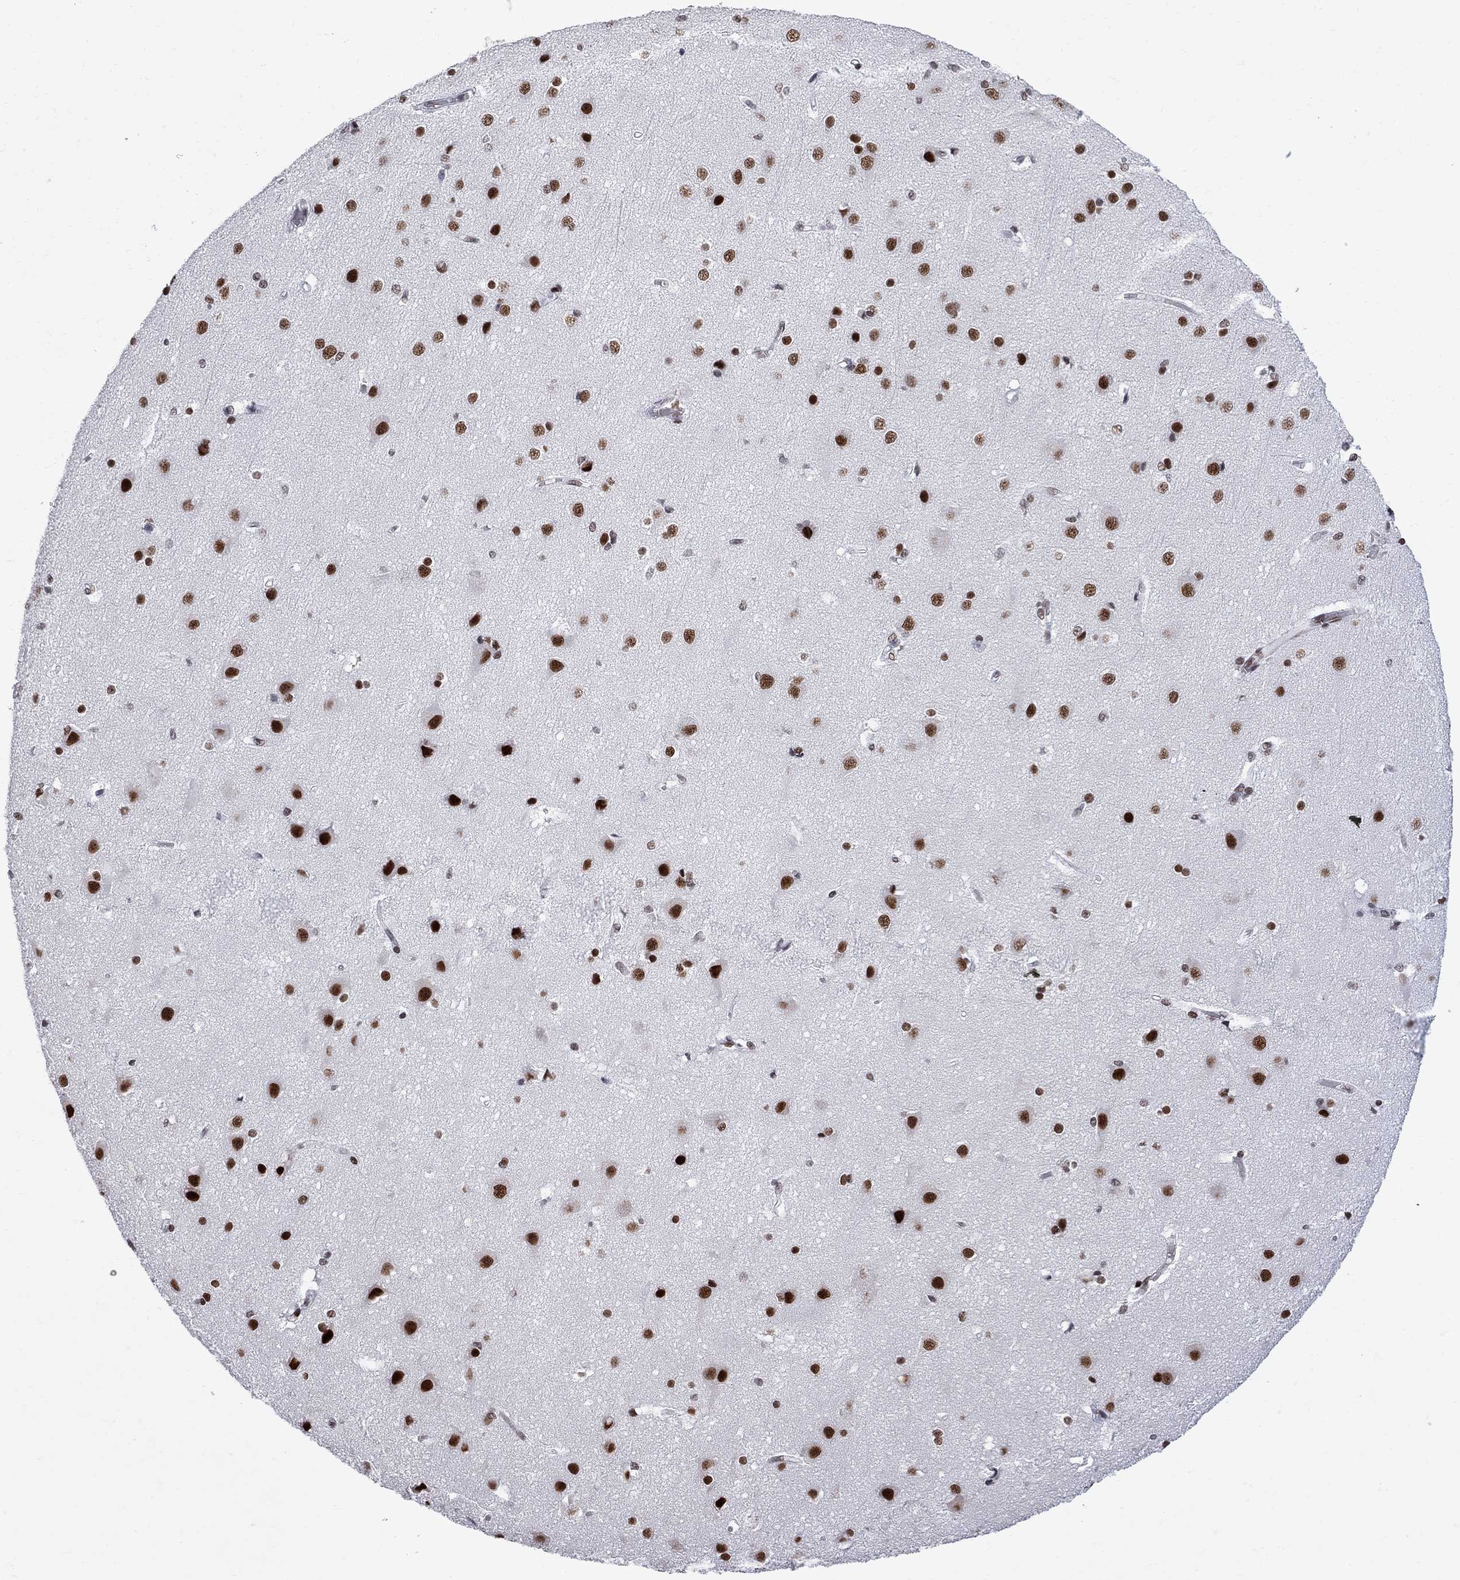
{"staining": {"intensity": "moderate", "quantity": "25%-75%", "location": "nuclear"}, "tissue": "cerebral cortex", "cell_type": "Endothelial cells", "image_type": "normal", "snomed": [{"axis": "morphology", "description": "Normal tissue, NOS"}, {"axis": "topography", "description": "Cerebral cortex"}], "caption": "A high-resolution histopathology image shows immunohistochemistry staining of benign cerebral cortex, which reveals moderate nuclear positivity in approximately 25%-75% of endothelial cells. (Stains: DAB (3,3'-diaminobenzidine) in brown, nuclei in blue, Microscopy: brightfield microscopy at high magnification).", "gene": "ZBTB47", "patient": {"sex": "male", "age": 37}}